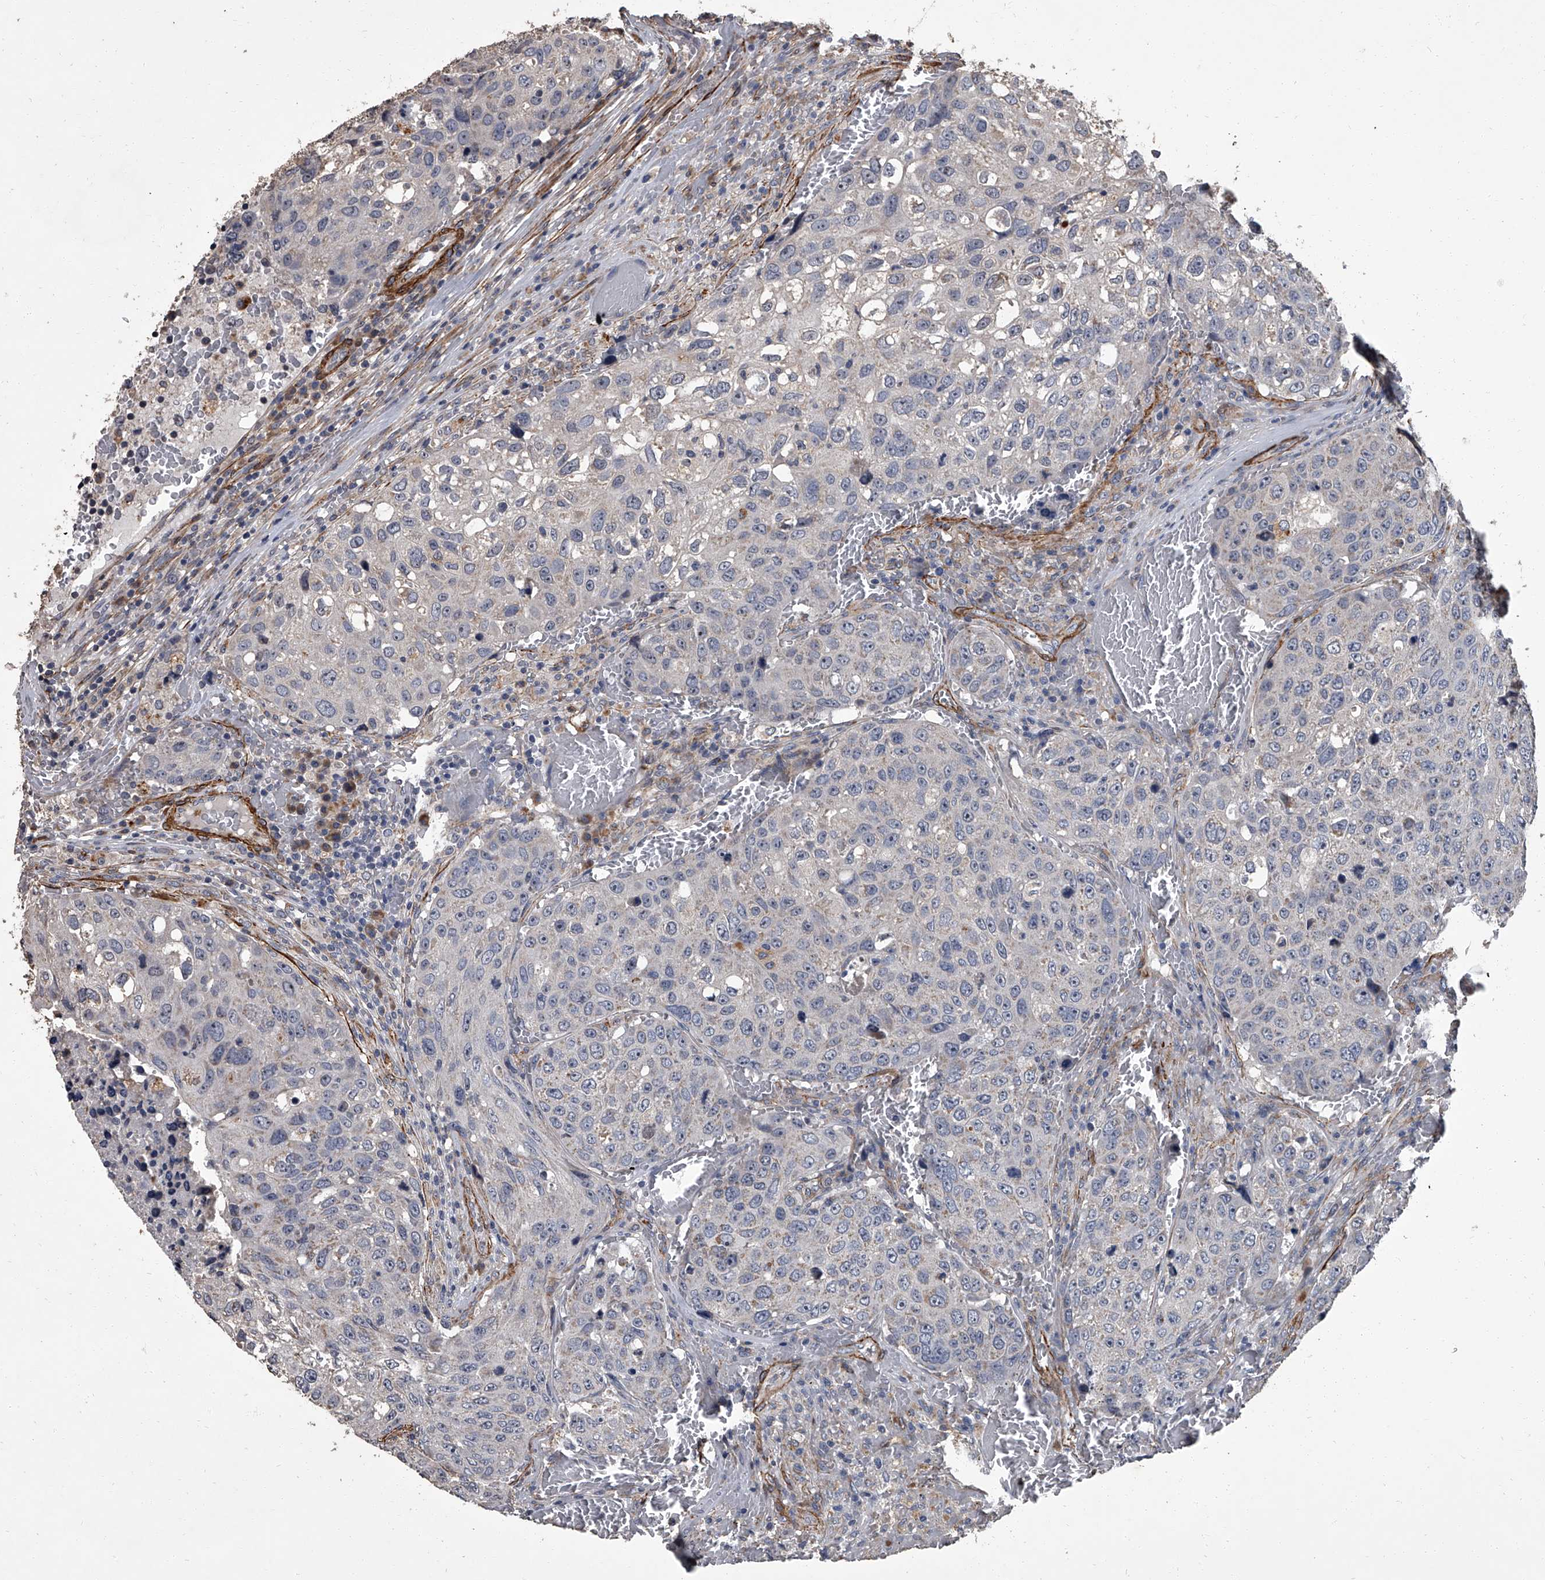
{"staining": {"intensity": "negative", "quantity": "none", "location": "none"}, "tissue": "urothelial cancer", "cell_type": "Tumor cells", "image_type": "cancer", "snomed": [{"axis": "morphology", "description": "Urothelial carcinoma, High grade"}, {"axis": "topography", "description": "Lymph node"}, {"axis": "topography", "description": "Urinary bladder"}], "caption": "Tumor cells are negative for brown protein staining in high-grade urothelial carcinoma.", "gene": "SIRT4", "patient": {"sex": "male", "age": 51}}